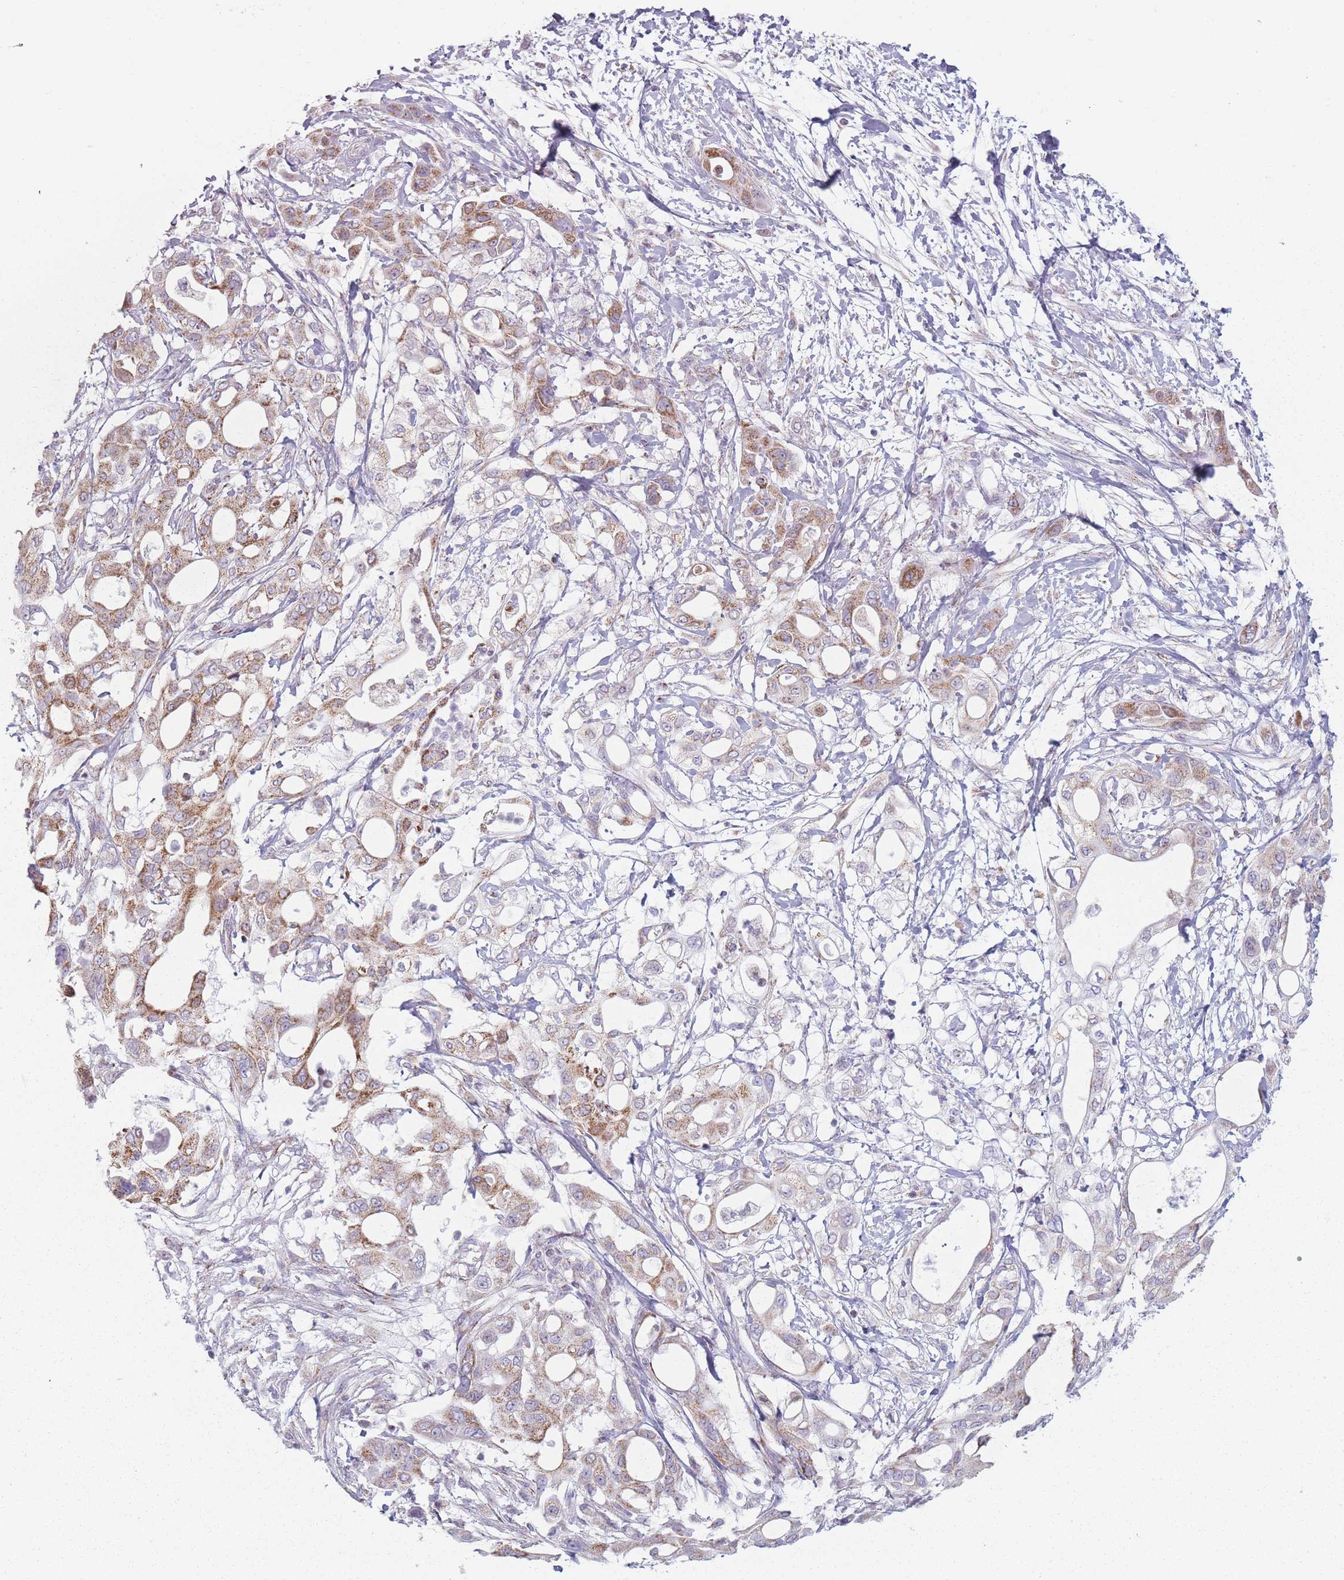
{"staining": {"intensity": "moderate", "quantity": ">75%", "location": "cytoplasmic/membranous"}, "tissue": "pancreatic cancer", "cell_type": "Tumor cells", "image_type": "cancer", "snomed": [{"axis": "morphology", "description": "Adenocarcinoma, NOS"}, {"axis": "topography", "description": "Pancreas"}], "caption": "Pancreatic cancer was stained to show a protein in brown. There is medium levels of moderate cytoplasmic/membranous expression in about >75% of tumor cells.", "gene": "DCHS1", "patient": {"sex": "male", "age": 68}}